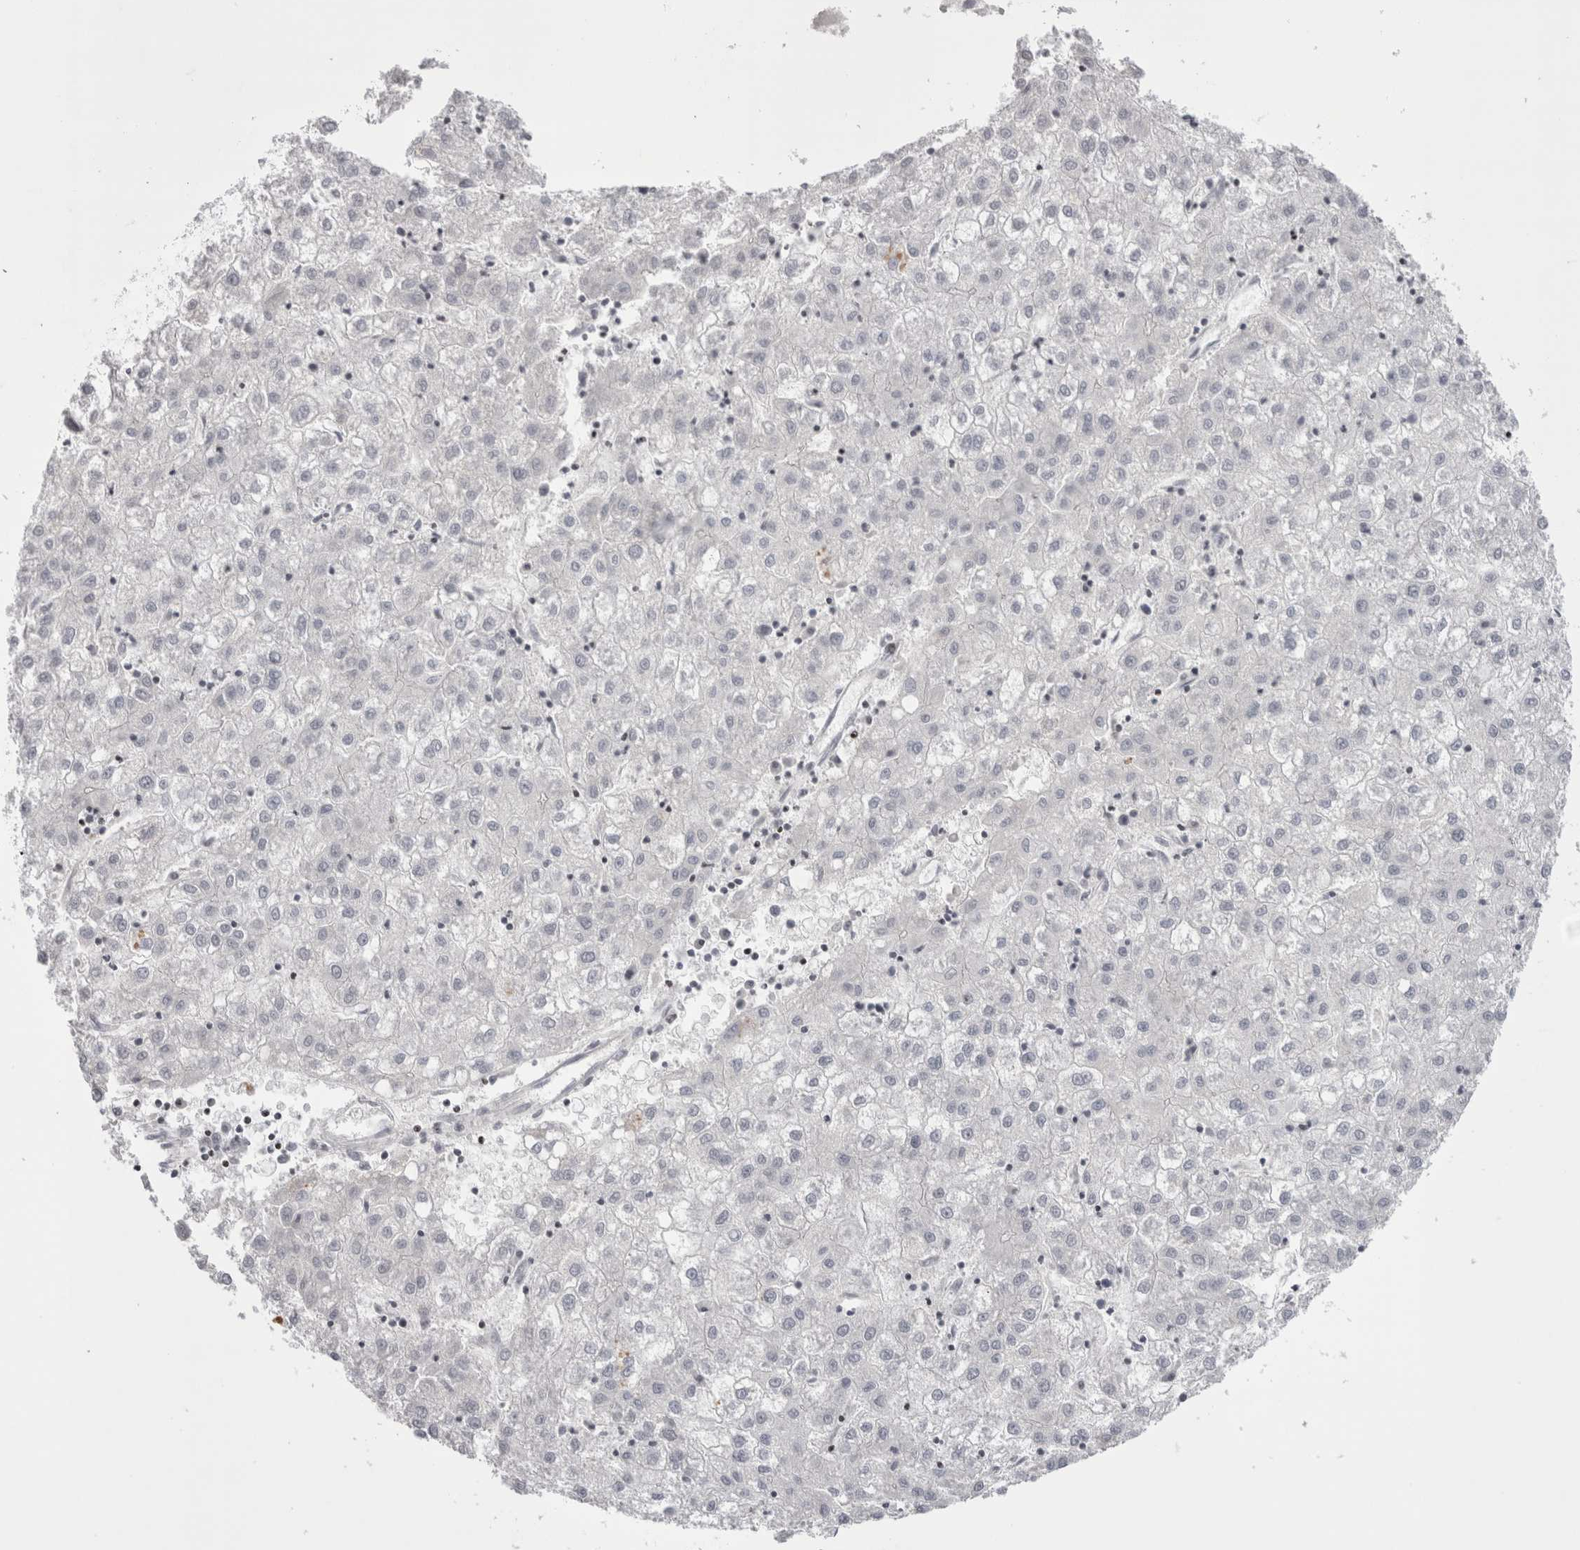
{"staining": {"intensity": "negative", "quantity": "none", "location": "none"}, "tissue": "liver cancer", "cell_type": "Tumor cells", "image_type": "cancer", "snomed": [{"axis": "morphology", "description": "Carcinoma, Hepatocellular, NOS"}, {"axis": "topography", "description": "Liver"}], "caption": "Tumor cells show no significant protein expression in liver cancer (hepatocellular carcinoma).", "gene": "FNDC8", "patient": {"sex": "male", "age": 72}}